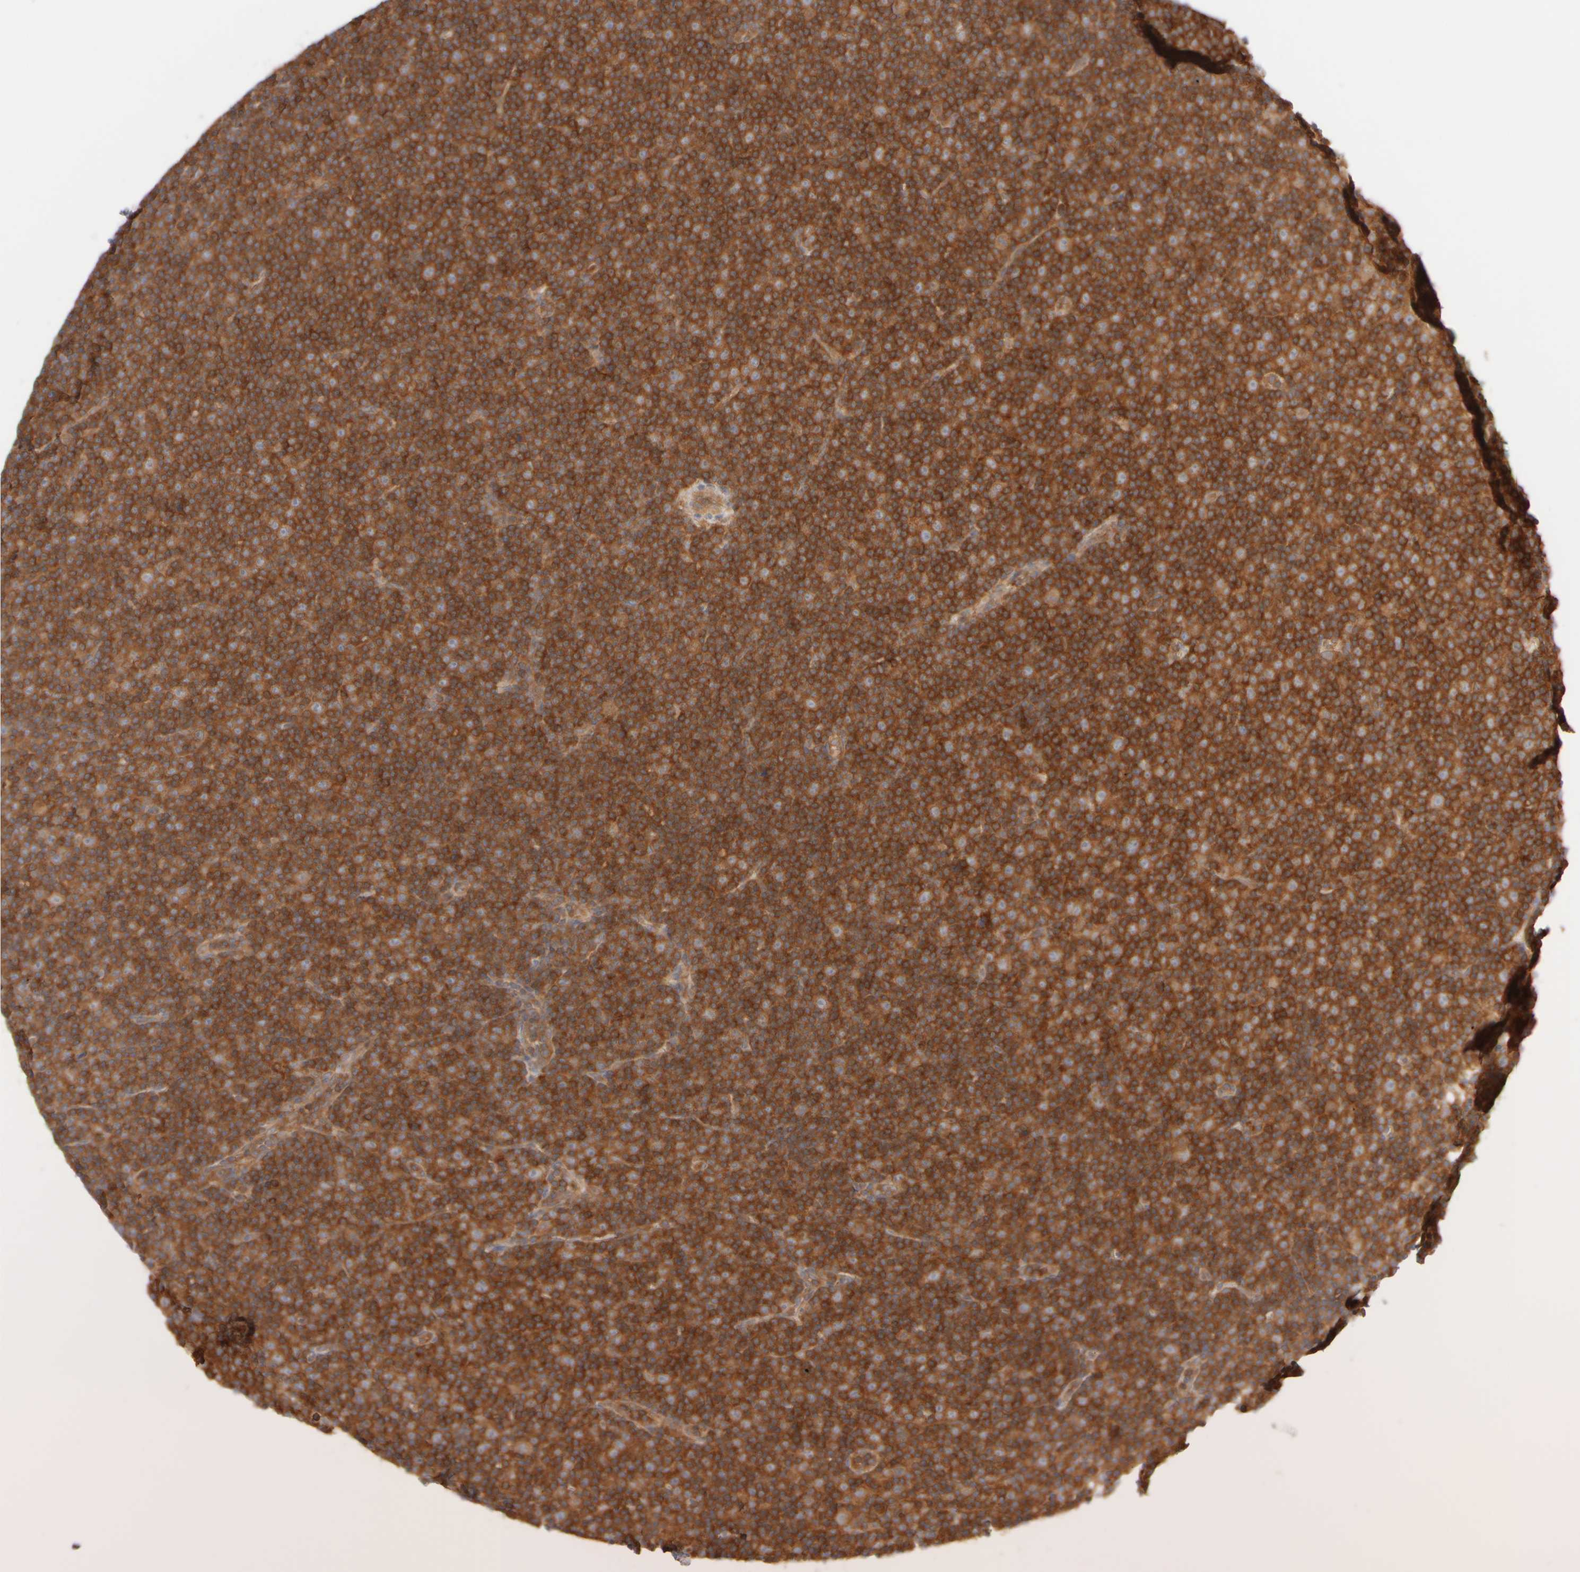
{"staining": {"intensity": "strong", "quantity": ">75%", "location": "cytoplasmic/membranous"}, "tissue": "lymphoma", "cell_type": "Tumor cells", "image_type": "cancer", "snomed": [{"axis": "morphology", "description": "Malignant lymphoma, non-Hodgkin's type, Low grade"}, {"axis": "topography", "description": "Lymph node"}], "caption": "Approximately >75% of tumor cells in human malignant lymphoma, non-Hodgkin's type (low-grade) reveal strong cytoplasmic/membranous protein expression as visualized by brown immunohistochemical staining.", "gene": "RABEP1", "patient": {"sex": "female", "age": 67}}